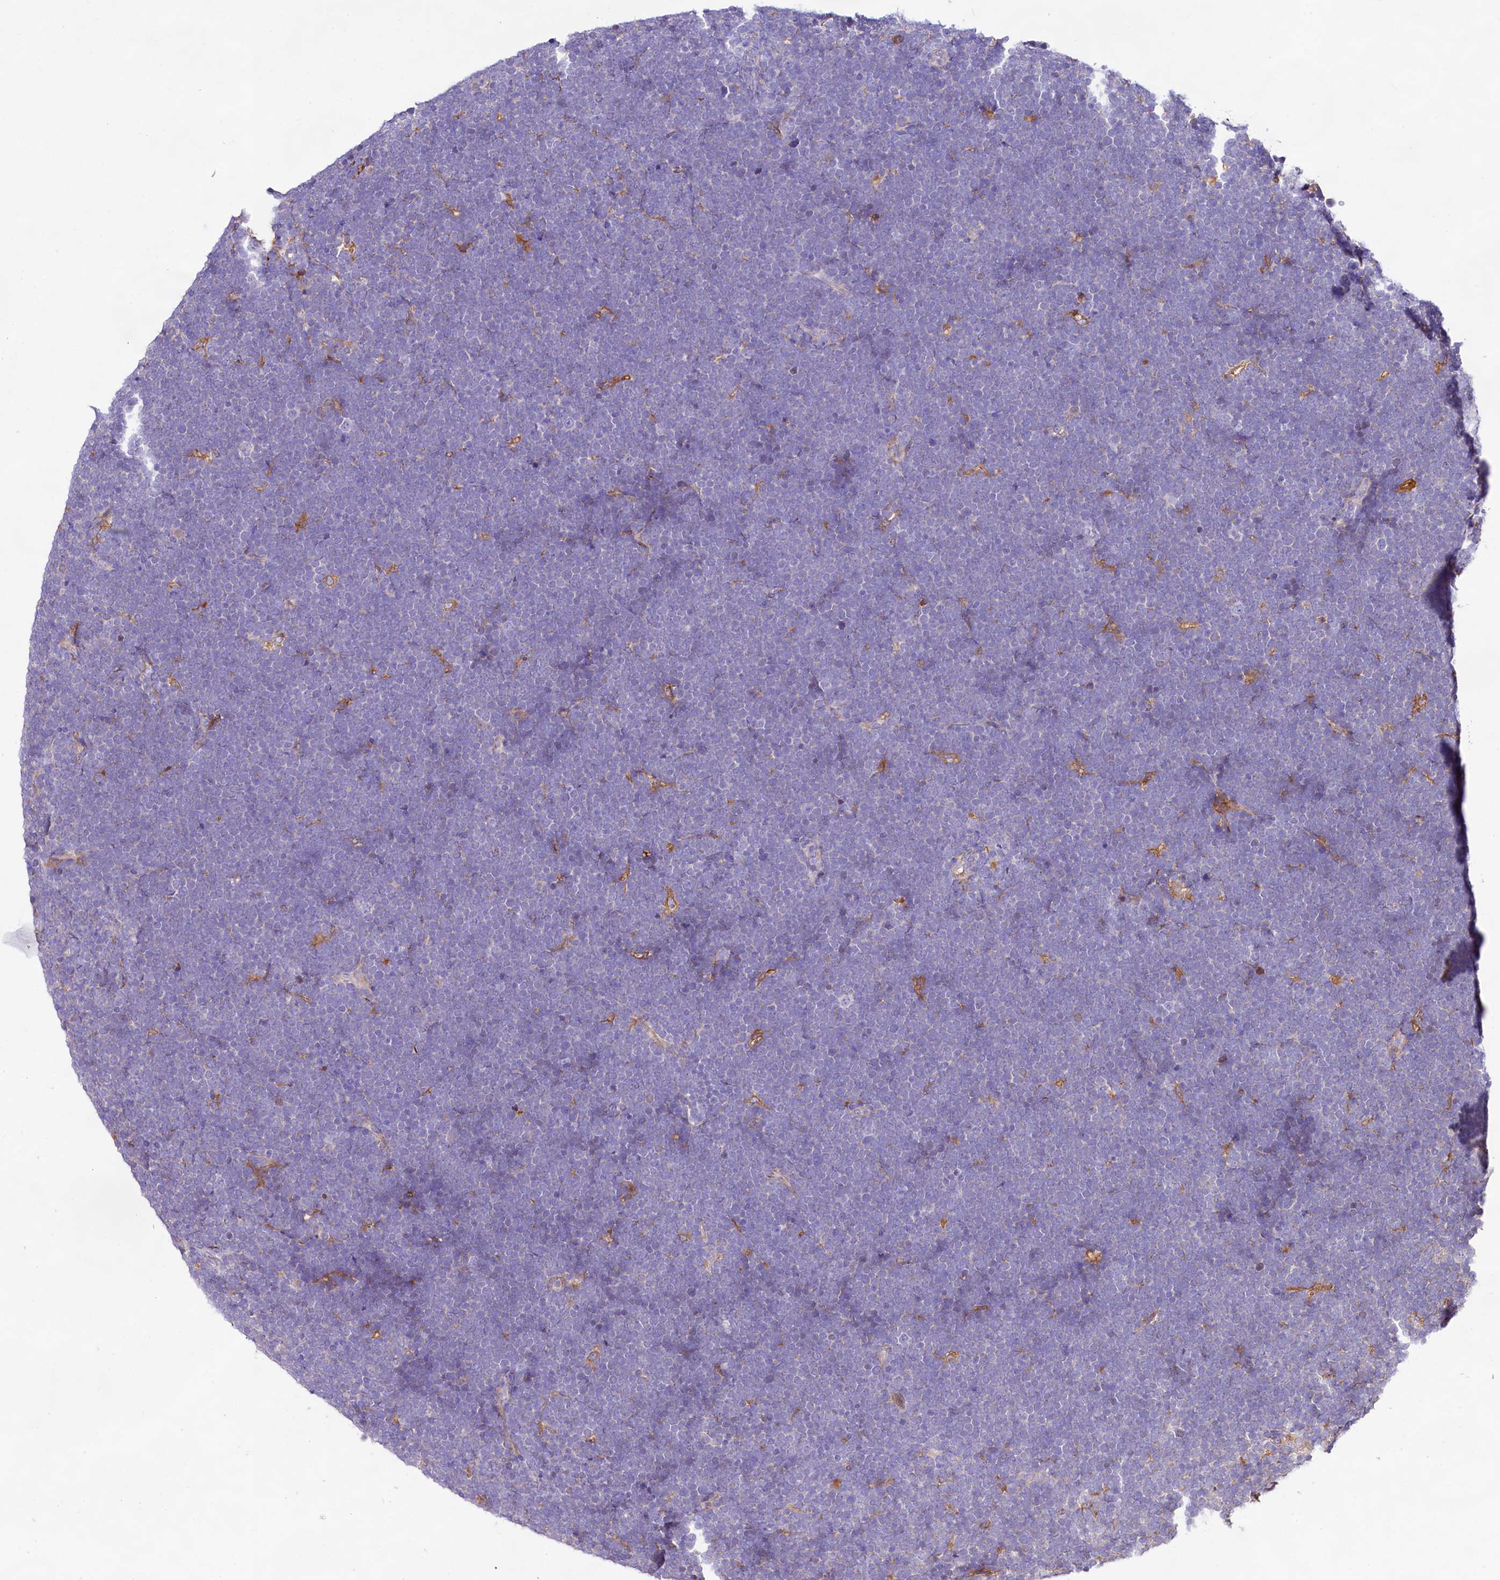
{"staining": {"intensity": "negative", "quantity": "none", "location": "none"}, "tissue": "lymphoma", "cell_type": "Tumor cells", "image_type": "cancer", "snomed": [{"axis": "morphology", "description": "Malignant lymphoma, non-Hodgkin's type, High grade"}, {"axis": "topography", "description": "Lymph node"}], "caption": "High magnification brightfield microscopy of lymphoma stained with DAB (3,3'-diaminobenzidine) (brown) and counterstained with hematoxylin (blue): tumor cells show no significant expression.", "gene": "DMXL2", "patient": {"sex": "male", "age": 13}}